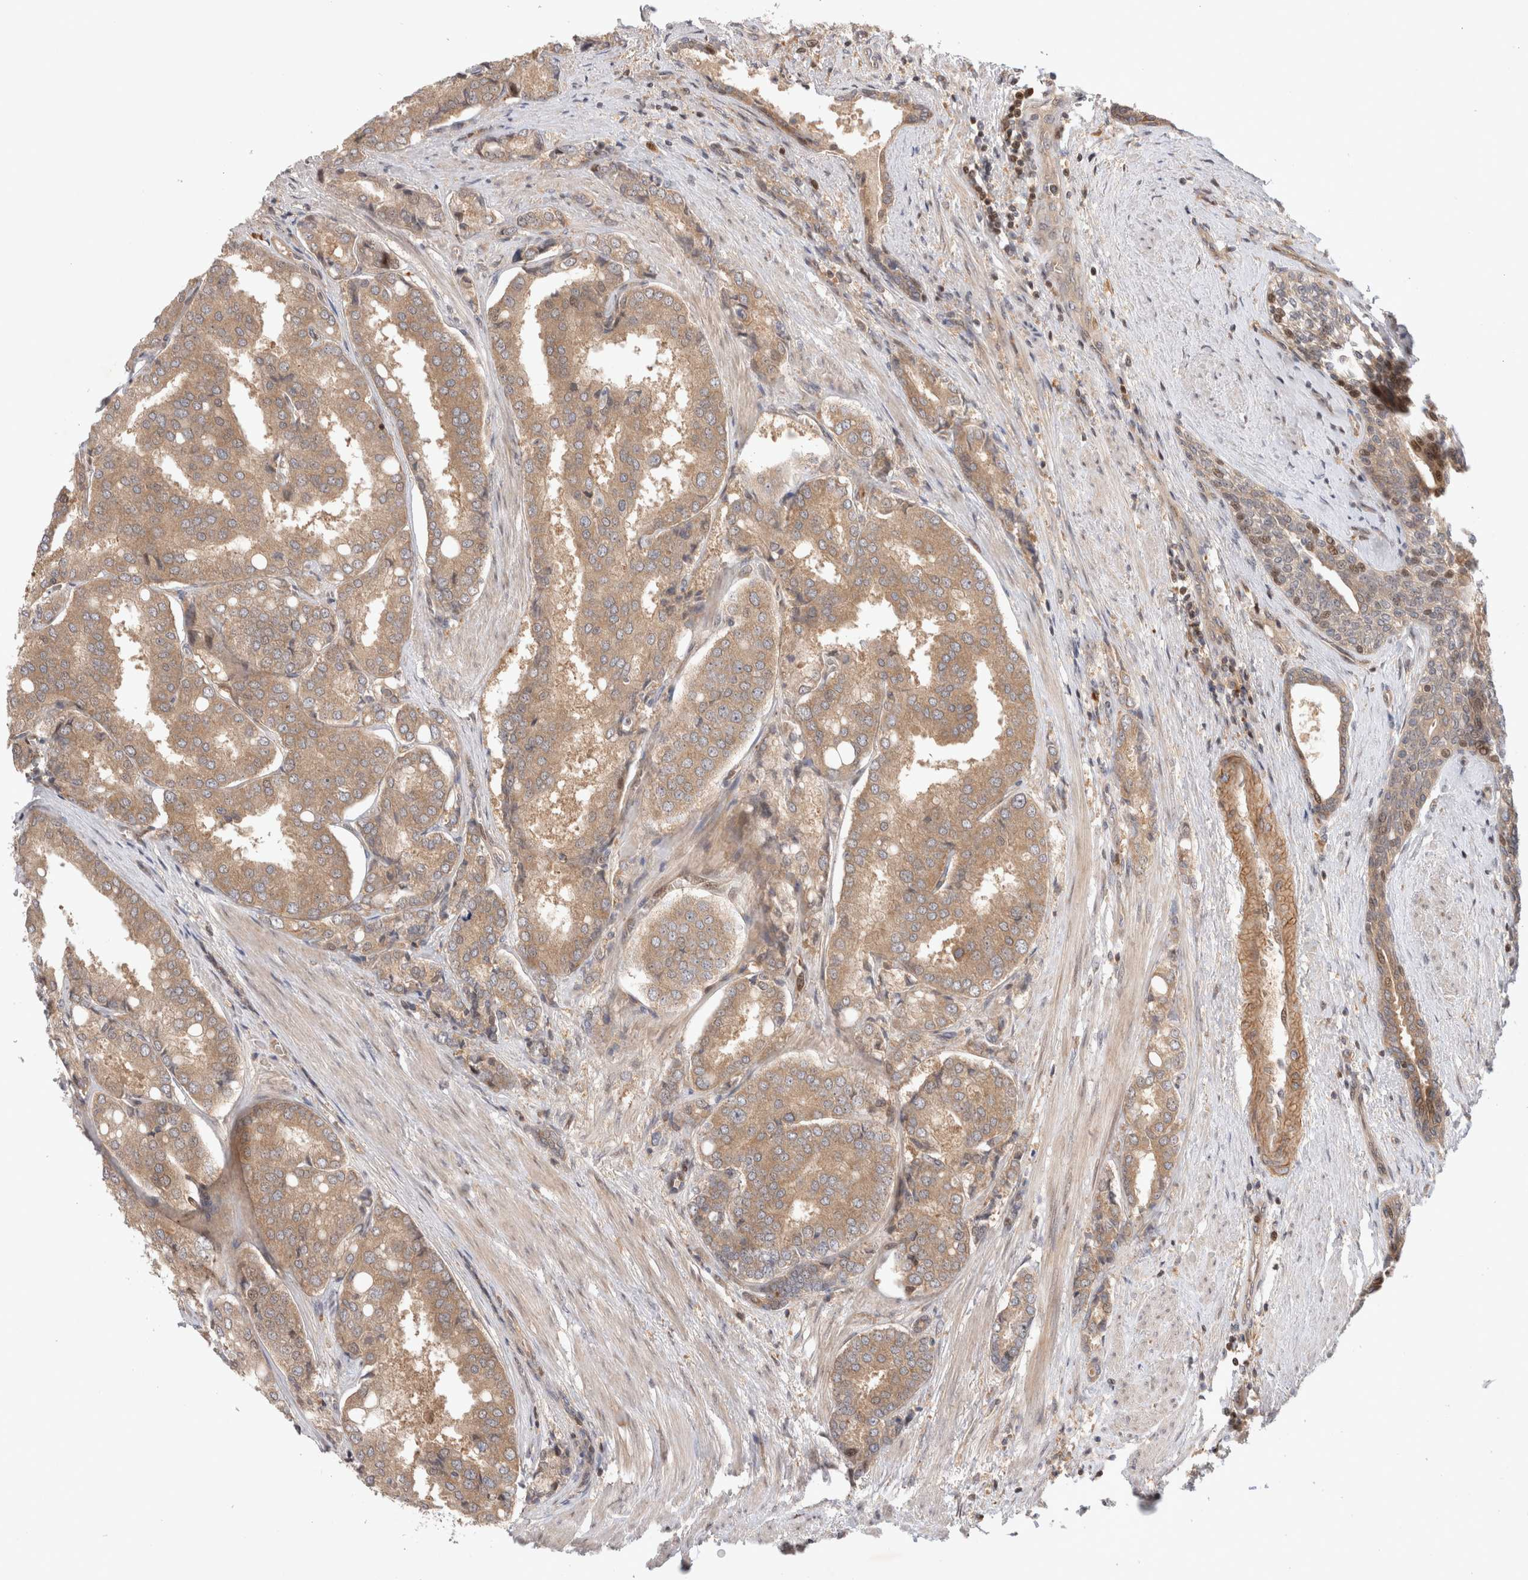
{"staining": {"intensity": "moderate", "quantity": ">75%", "location": "cytoplasmic/membranous"}, "tissue": "prostate cancer", "cell_type": "Tumor cells", "image_type": "cancer", "snomed": [{"axis": "morphology", "description": "Adenocarcinoma, High grade"}, {"axis": "topography", "description": "Prostate"}], "caption": "Immunohistochemistry histopathology image of neoplastic tissue: prostate cancer stained using immunohistochemistry demonstrates medium levels of moderate protein expression localized specifically in the cytoplasmic/membranous of tumor cells, appearing as a cytoplasmic/membranous brown color.", "gene": "HTT", "patient": {"sex": "male", "age": 50}}